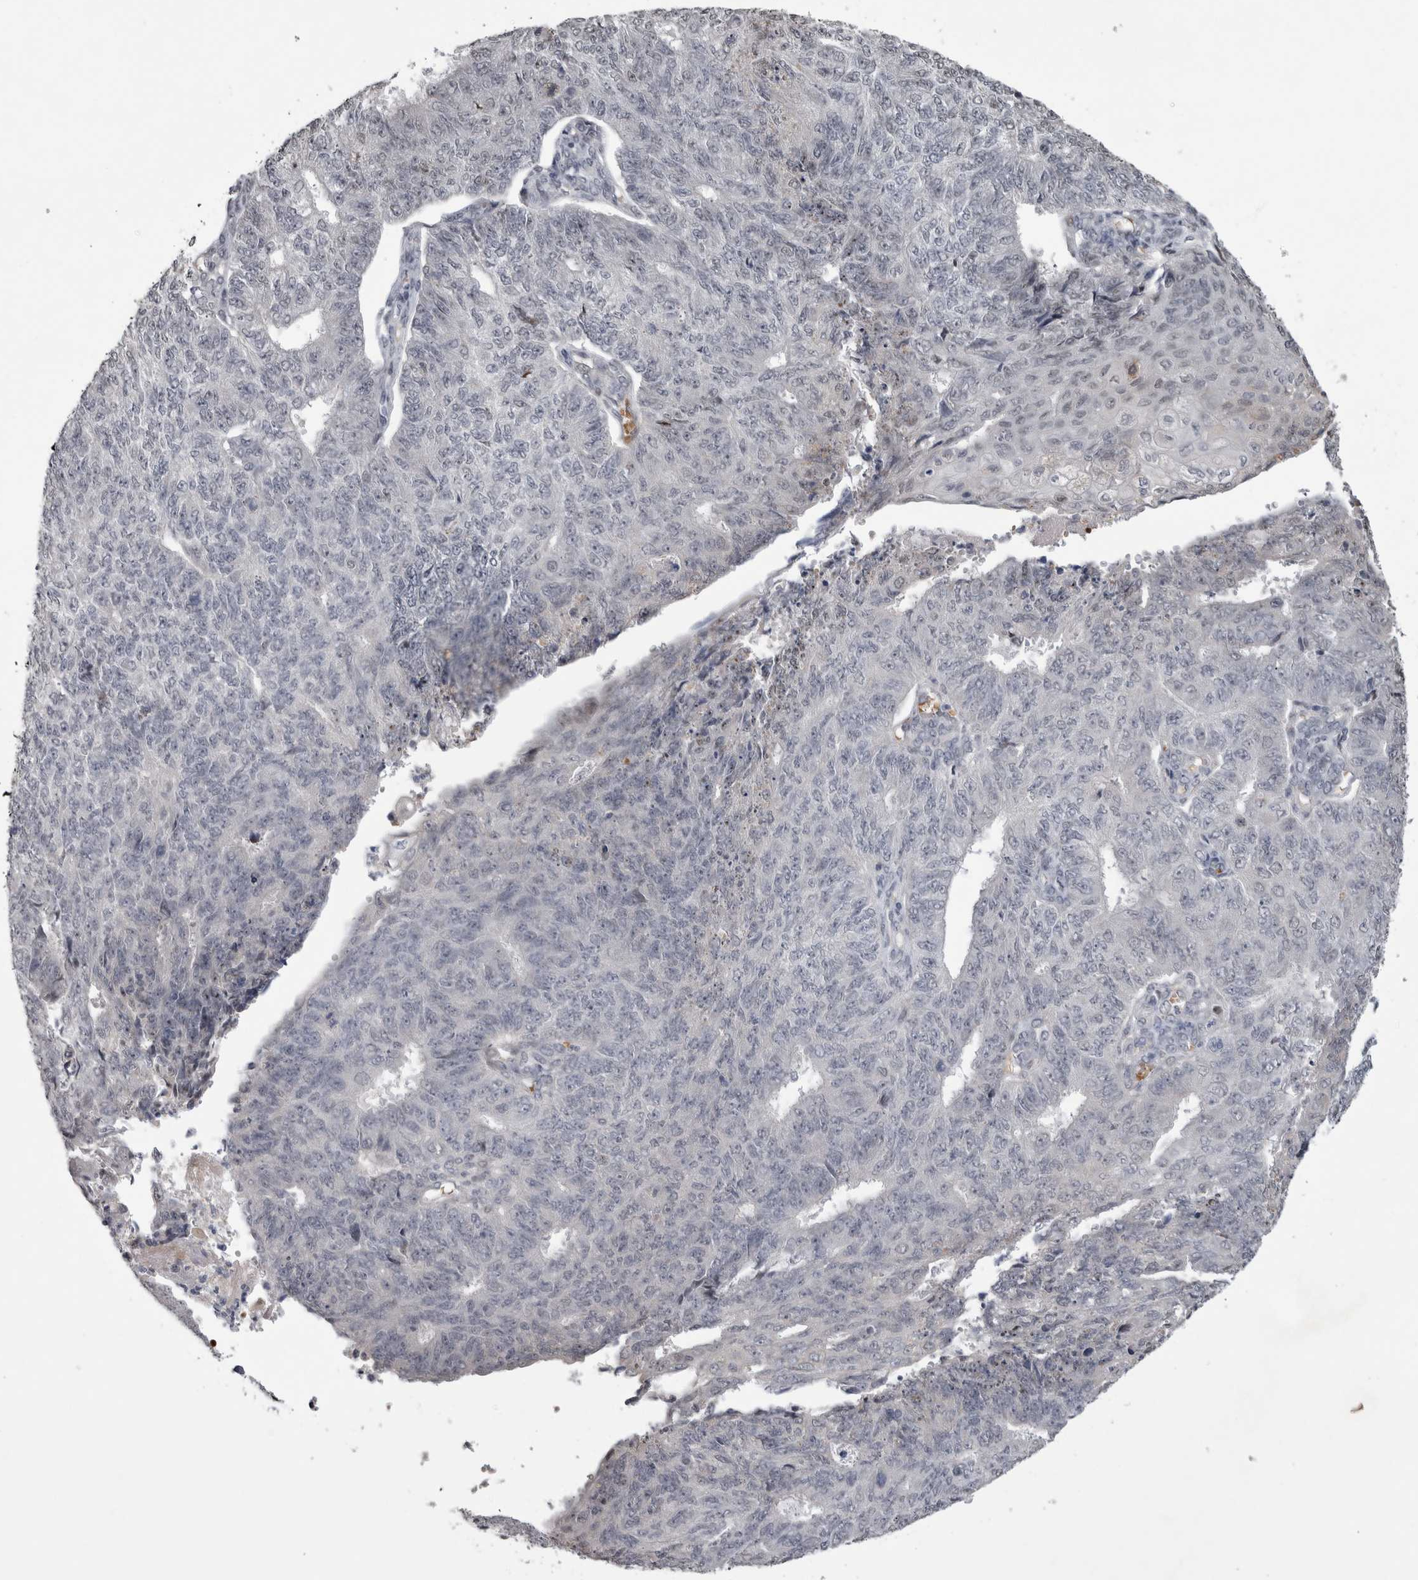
{"staining": {"intensity": "negative", "quantity": "none", "location": "none"}, "tissue": "endometrial cancer", "cell_type": "Tumor cells", "image_type": "cancer", "snomed": [{"axis": "morphology", "description": "Adenocarcinoma, NOS"}, {"axis": "topography", "description": "Endometrium"}], "caption": "A high-resolution image shows immunohistochemistry staining of endometrial cancer (adenocarcinoma), which demonstrates no significant expression in tumor cells.", "gene": "IFI44", "patient": {"sex": "female", "age": 32}}